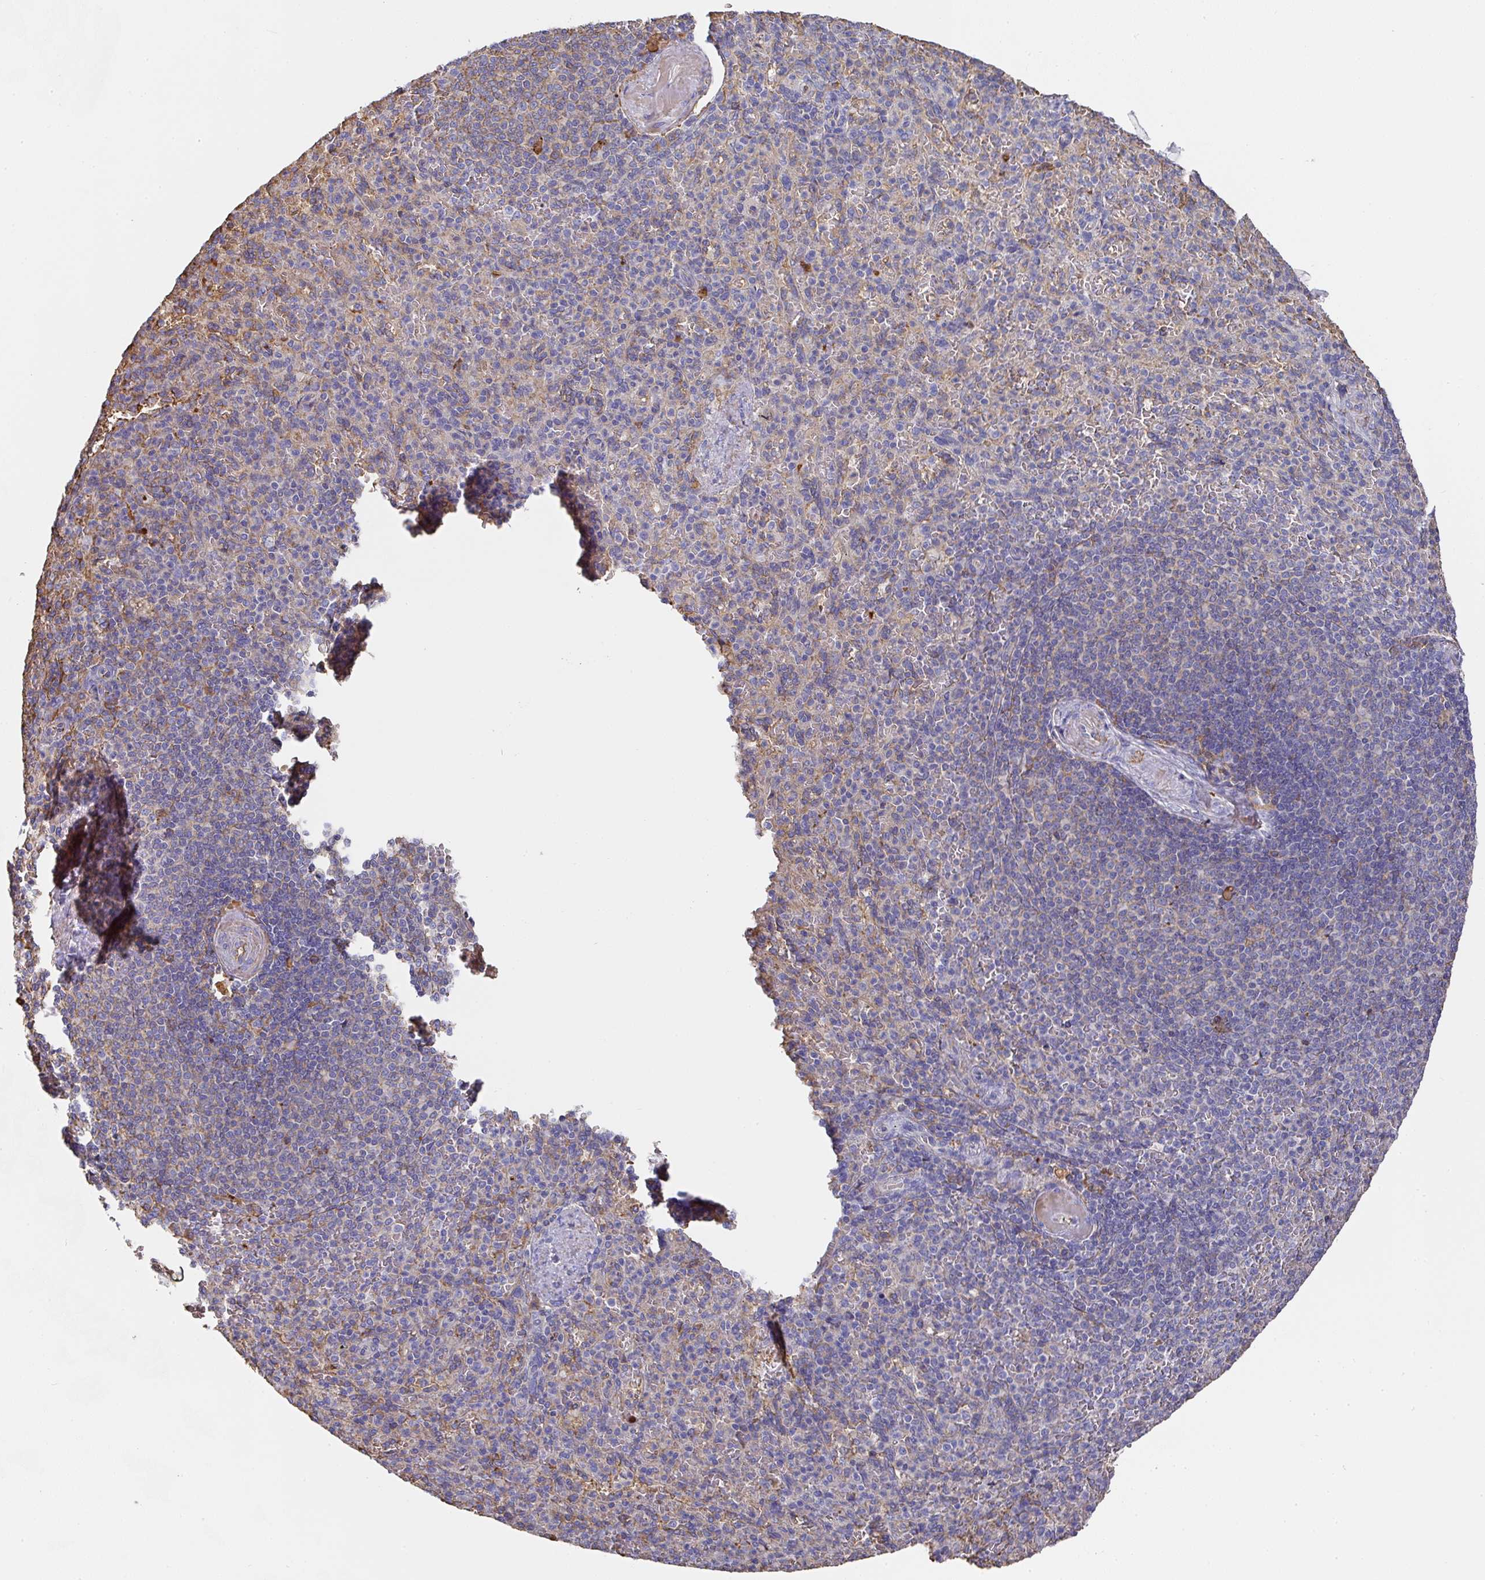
{"staining": {"intensity": "negative", "quantity": "none", "location": "none"}, "tissue": "spleen", "cell_type": "Cells in red pulp", "image_type": "normal", "snomed": [{"axis": "morphology", "description": "Normal tissue, NOS"}, {"axis": "topography", "description": "Spleen"}], "caption": "Protein analysis of unremarkable spleen displays no significant positivity in cells in red pulp.", "gene": "ALB", "patient": {"sex": "female", "age": 74}}